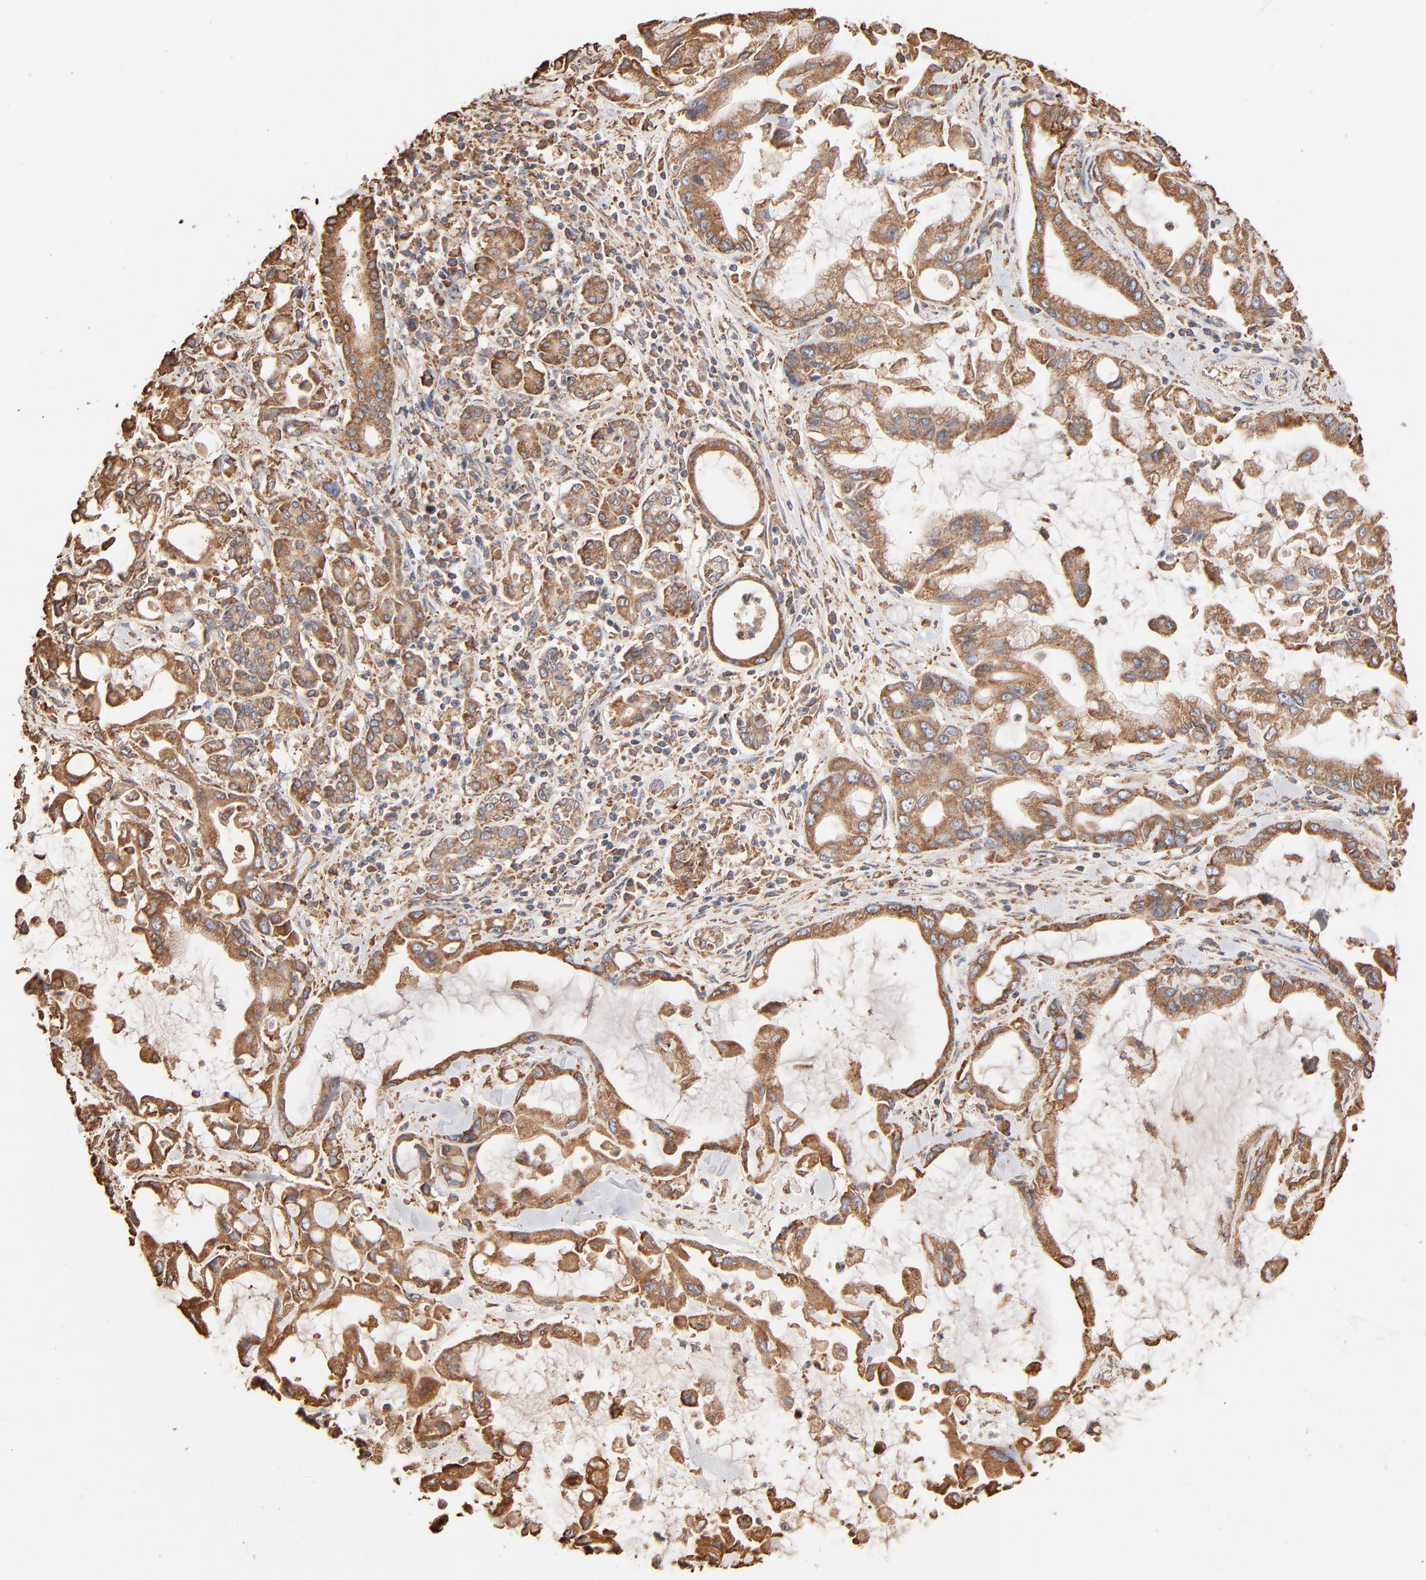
{"staining": {"intensity": "moderate", "quantity": ">75%", "location": "cytoplasmic/membranous"}, "tissue": "pancreatic cancer", "cell_type": "Tumor cells", "image_type": "cancer", "snomed": [{"axis": "morphology", "description": "Adenocarcinoma, NOS"}, {"axis": "topography", "description": "Pancreas"}], "caption": "The histopathology image exhibits immunohistochemical staining of adenocarcinoma (pancreatic). There is moderate cytoplasmic/membranous staining is appreciated in about >75% of tumor cells.", "gene": "PDIA3", "patient": {"sex": "female", "age": 57}}